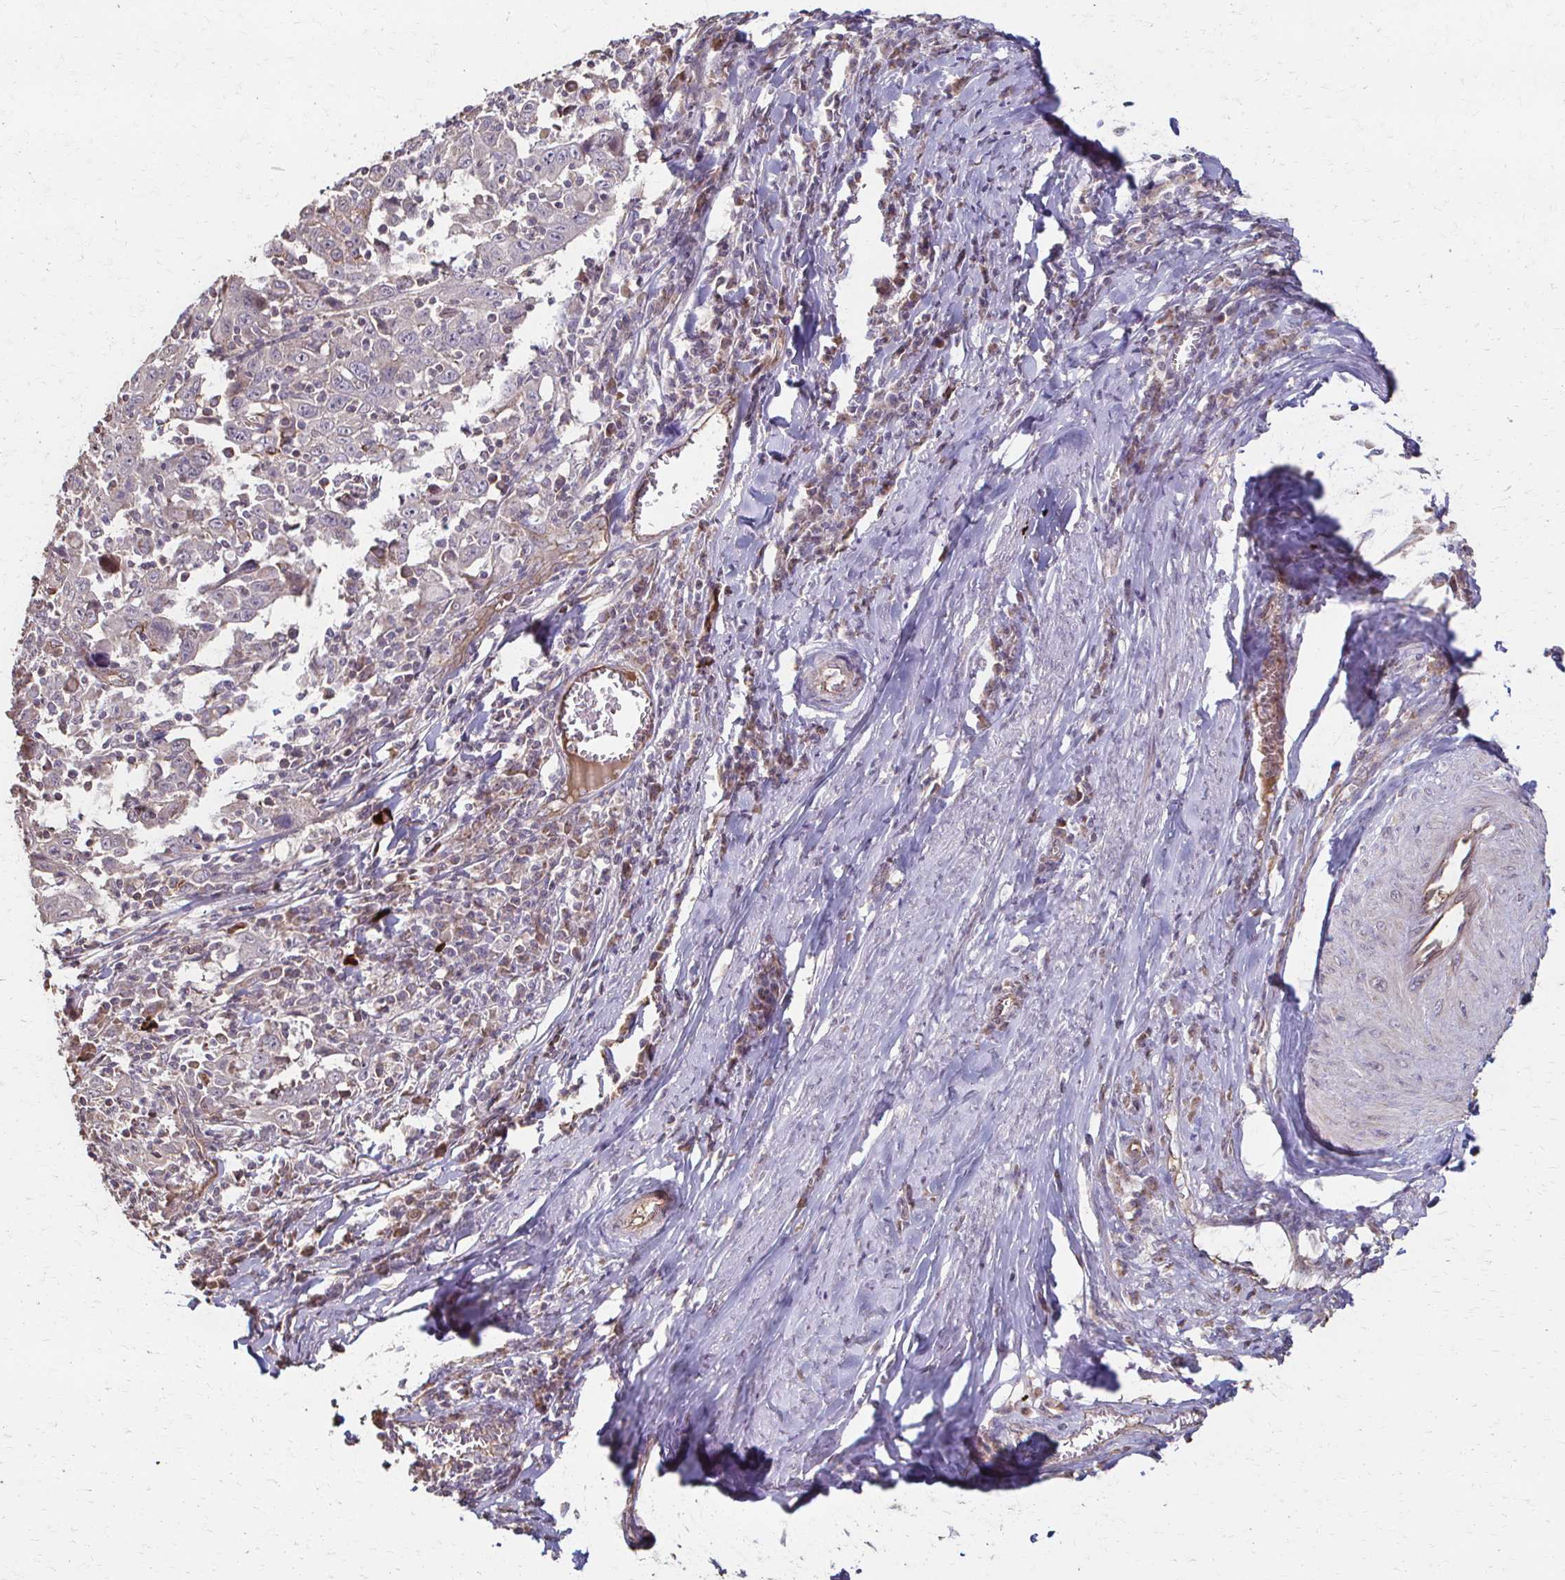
{"staining": {"intensity": "negative", "quantity": "none", "location": "none"}, "tissue": "cervical cancer", "cell_type": "Tumor cells", "image_type": "cancer", "snomed": [{"axis": "morphology", "description": "Squamous cell carcinoma, NOS"}, {"axis": "topography", "description": "Cervix"}], "caption": "Tumor cells are negative for brown protein staining in squamous cell carcinoma (cervical). (IHC, brightfield microscopy, high magnification).", "gene": "IL18BP", "patient": {"sex": "female", "age": 46}}